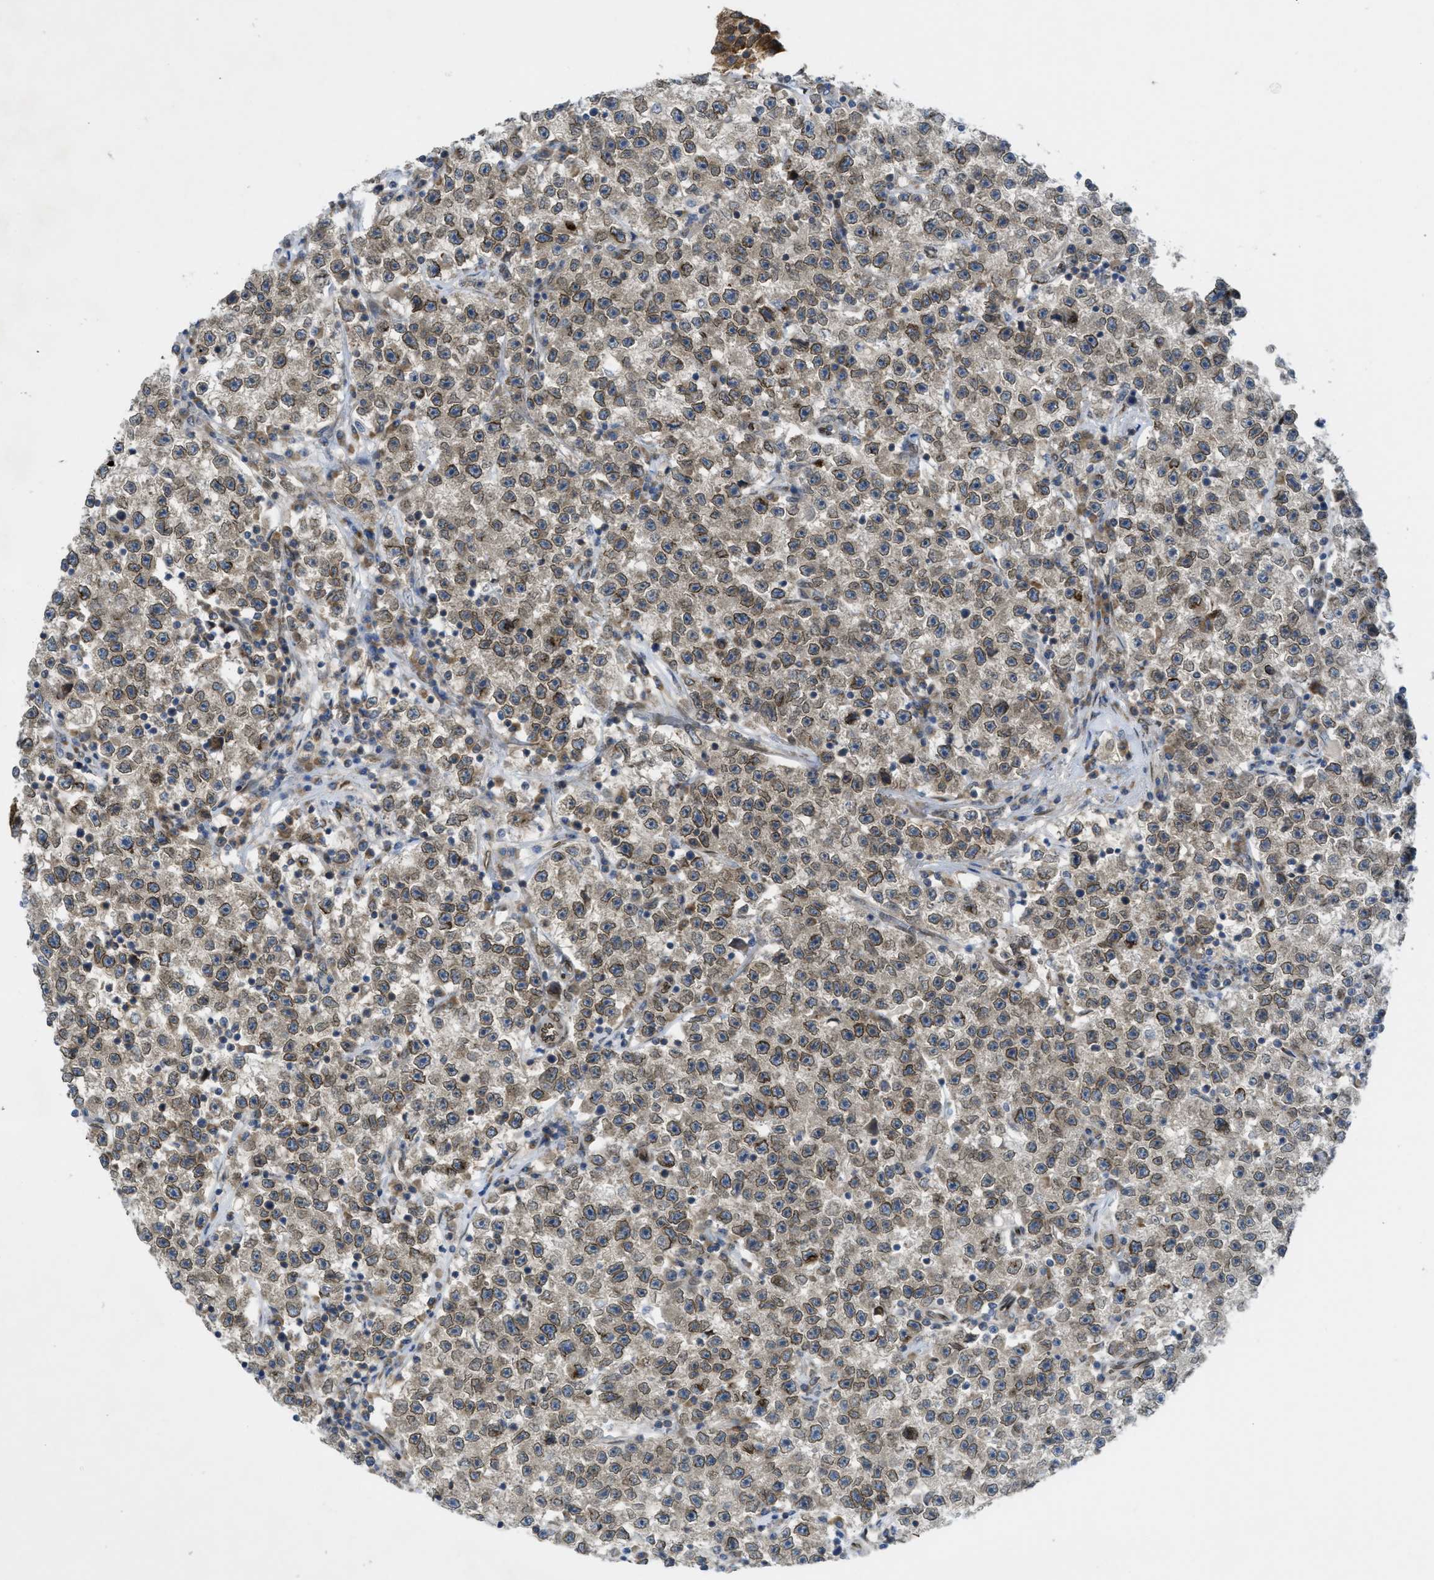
{"staining": {"intensity": "weak", "quantity": ">75%", "location": "cytoplasmic/membranous"}, "tissue": "testis cancer", "cell_type": "Tumor cells", "image_type": "cancer", "snomed": [{"axis": "morphology", "description": "Seminoma, NOS"}, {"axis": "topography", "description": "Testis"}], "caption": "High-magnification brightfield microscopy of testis seminoma stained with DAB (3,3'-diaminobenzidine) (brown) and counterstained with hematoxylin (blue). tumor cells exhibit weak cytoplasmic/membranous expression is appreciated in about>75% of cells. Using DAB (3,3'-diaminobenzidine) (brown) and hematoxylin (blue) stains, captured at high magnification using brightfield microscopy.", "gene": "EIF2AK3", "patient": {"sex": "male", "age": 22}}